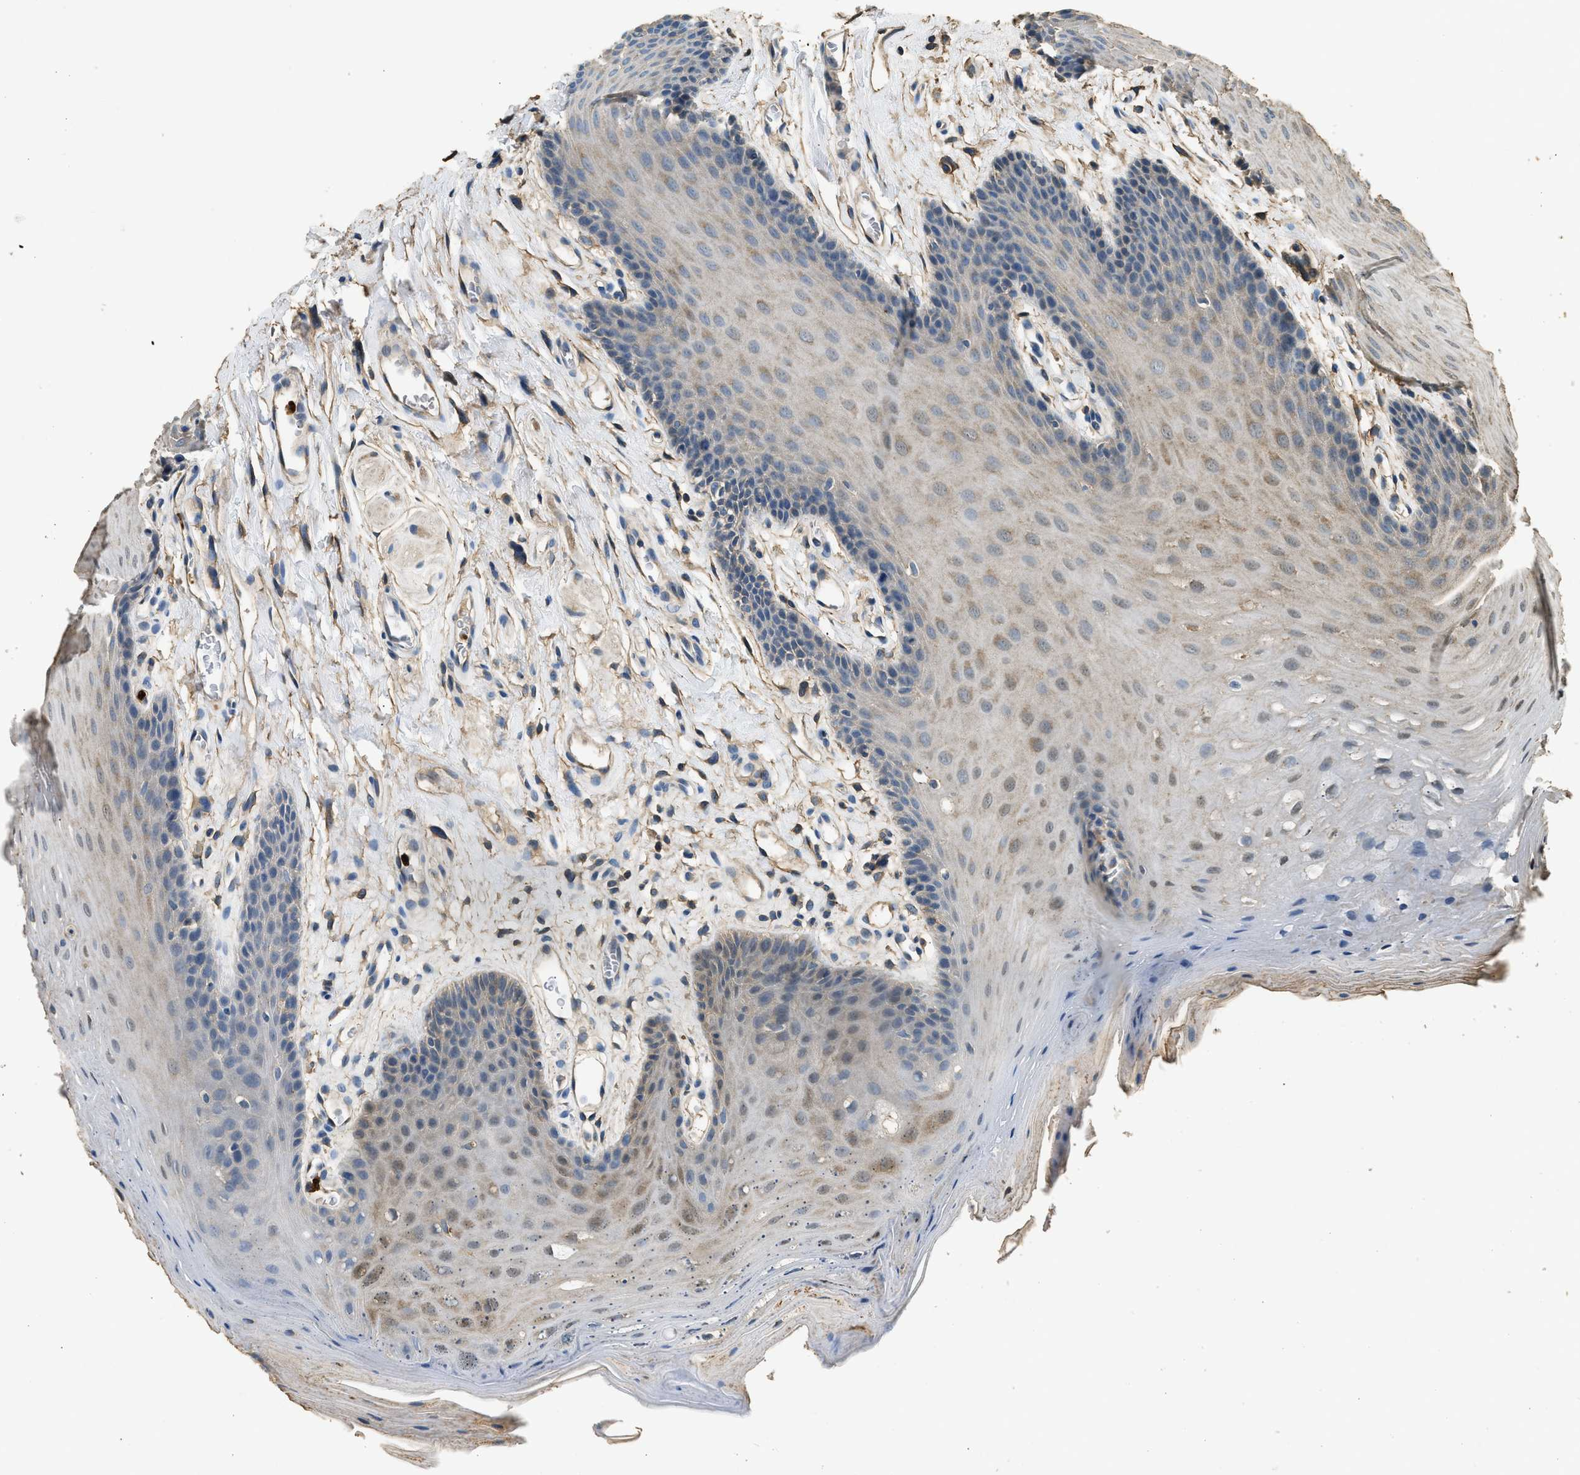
{"staining": {"intensity": "weak", "quantity": "25%-75%", "location": "cytoplasmic/membranous"}, "tissue": "oral mucosa", "cell_type": "Squamous epithelial cells", "image_type": "normal", "snomed": [{"axis": "morphology", "description": "Normal tissue, NOS"}, {"axis": "morphology", "description": "Squamous cell carcinoma, NOS"}, {"axis": "topography", "description": "Oral tissue"}, {"axis": "topography", "description": "Head-Neck"}], "caption": "Immunohistochemistry staining of unremarkable oral mucosa, which demonstrates low levels of weak cytoplasmic/membranous positivity in approximately 25%-75% of squamous epithelial cells indicating weak cytoplasmic/membranous protein staining. The staining was performed using DAB (3,3'-diaminobenzidine) (brown) for protein detection and nuclei were counterstained in hematoxylin (blue).", "gene": "ANXA3", "patient": {"sex": "male", "age": 71}}